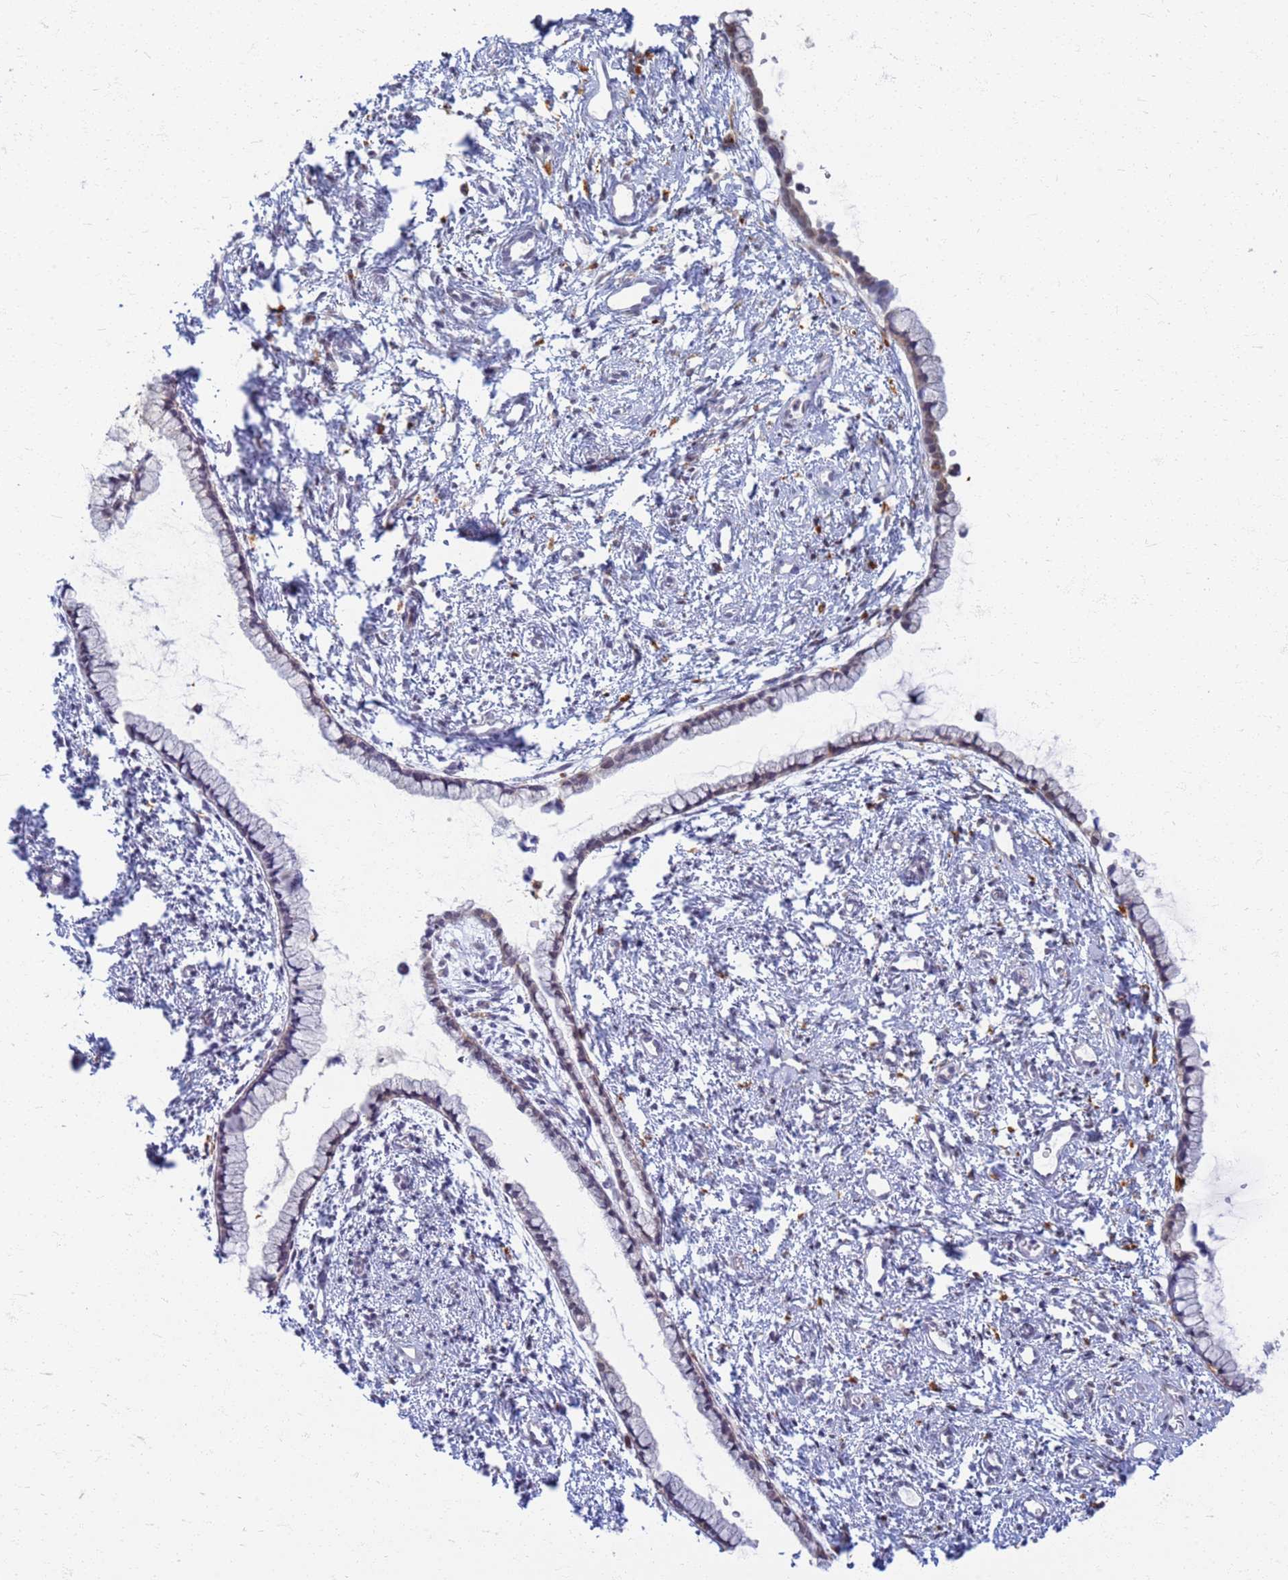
{"staining": {"intensity": "weak", "quantity": "25%-75%", "location": "cytoplasmic/membranous"}, "tissue": "cervix", "cell_type": "Glandular cells", "image_type": "normal", "snomed": [{"axis": "morphology", "description": "Normal tissue, NOS"}, {"axis": "topography", "description": "Cervix"}], "caption": "About 25%-75% of glandular cells in unremarkable cervix reveal weak cytoplasmic/membranous protein expression as visualized by brown immunohistochemical staining.", "gene": "ATP6V1E1", "patient": {"sex": "female", "age": 57}}